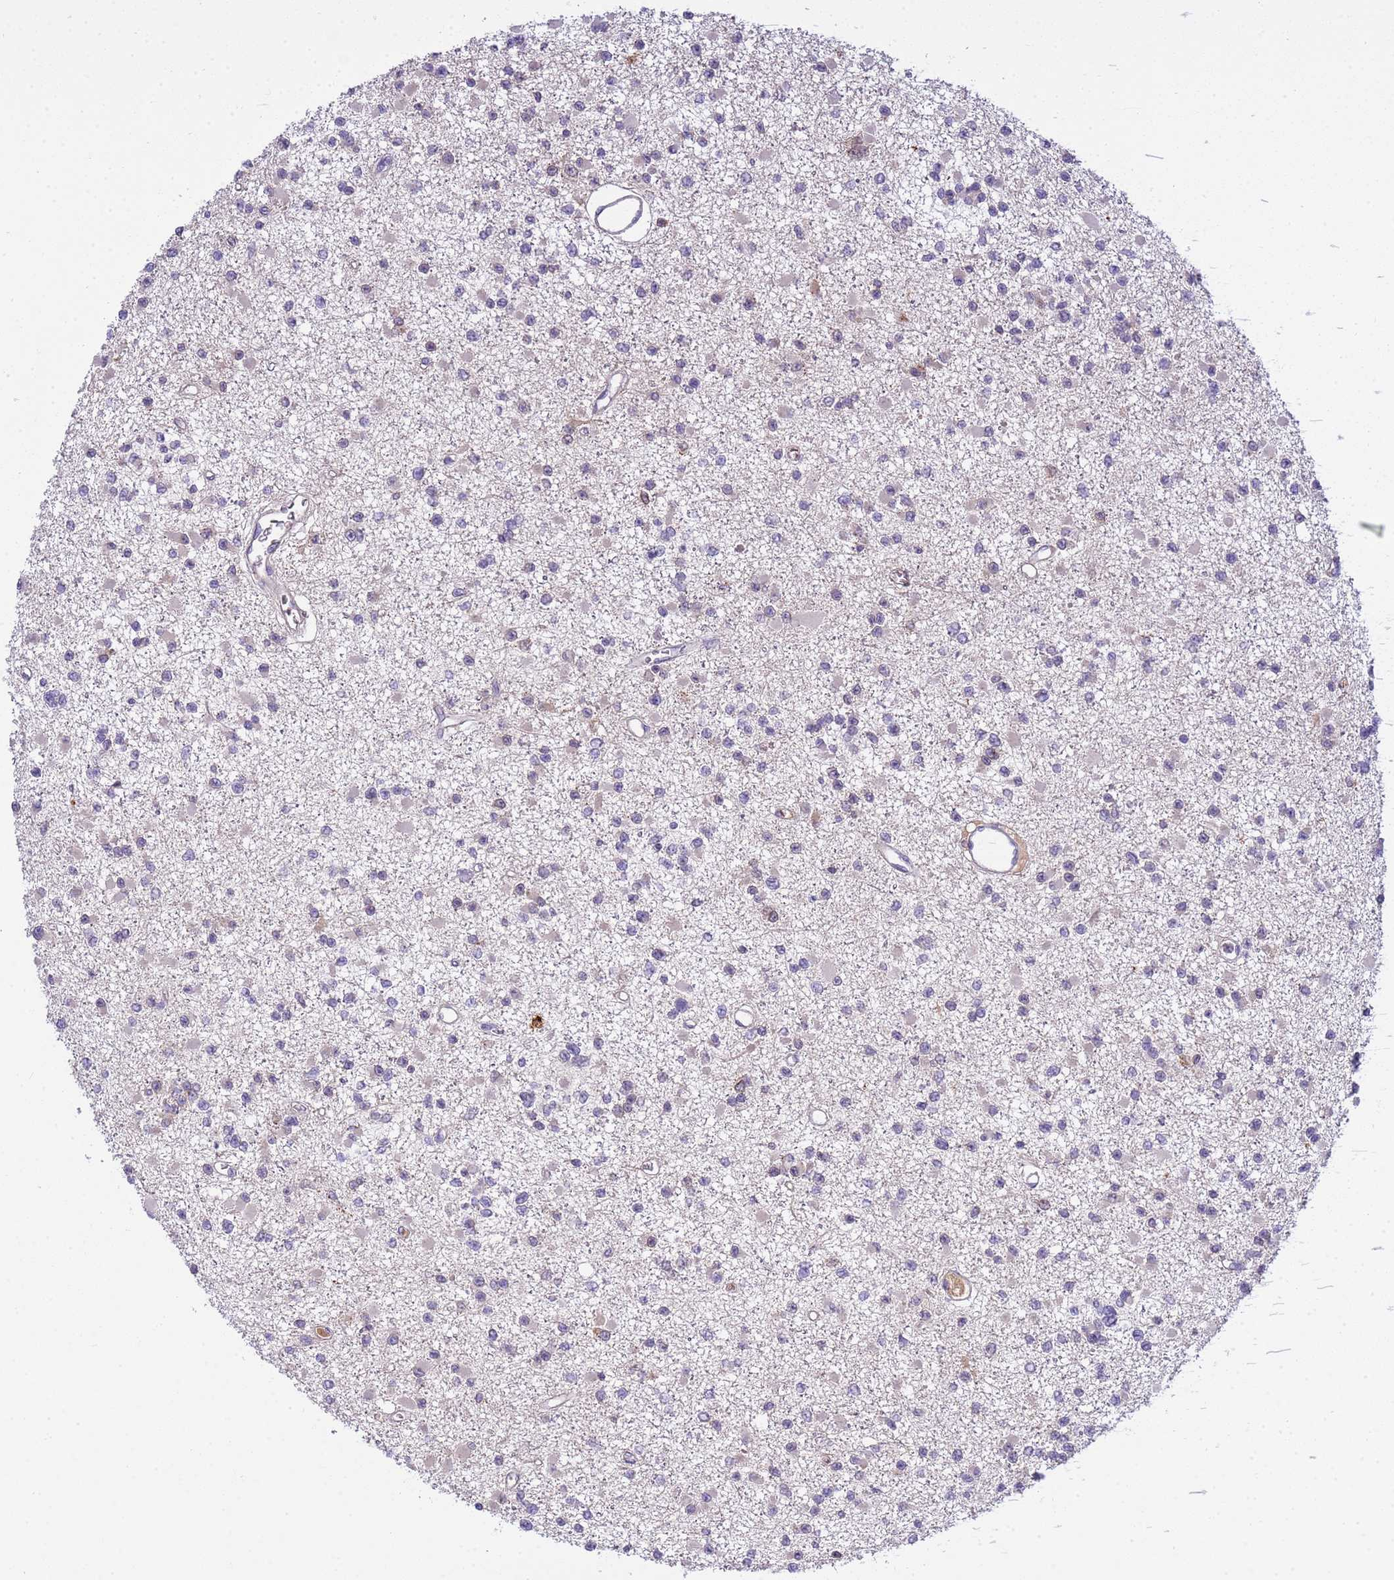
{"staining": {"intensity": "negative", "quantity": "none", "location": "none"}, "tissue": "glioma", "cell_type": "Tumor cells", "image_type": "cancer", "snomed": [{"axis": "morphology", "description": "Glioma, malignant, Low grade"}, {"axis": "topography", "description": "Brain"}], "caption": "An immunohistochemistry micrograph of malignant low-grade glioma is shown. There is no staining in tumor cells of malignant low-grade glioma. (Brightfield microscopy of DAB (3,3'-diaminobenzidine) IHC at high magnification).", "gene": "PLCXD3", "patient": {"sex": "female", "age": 22}}